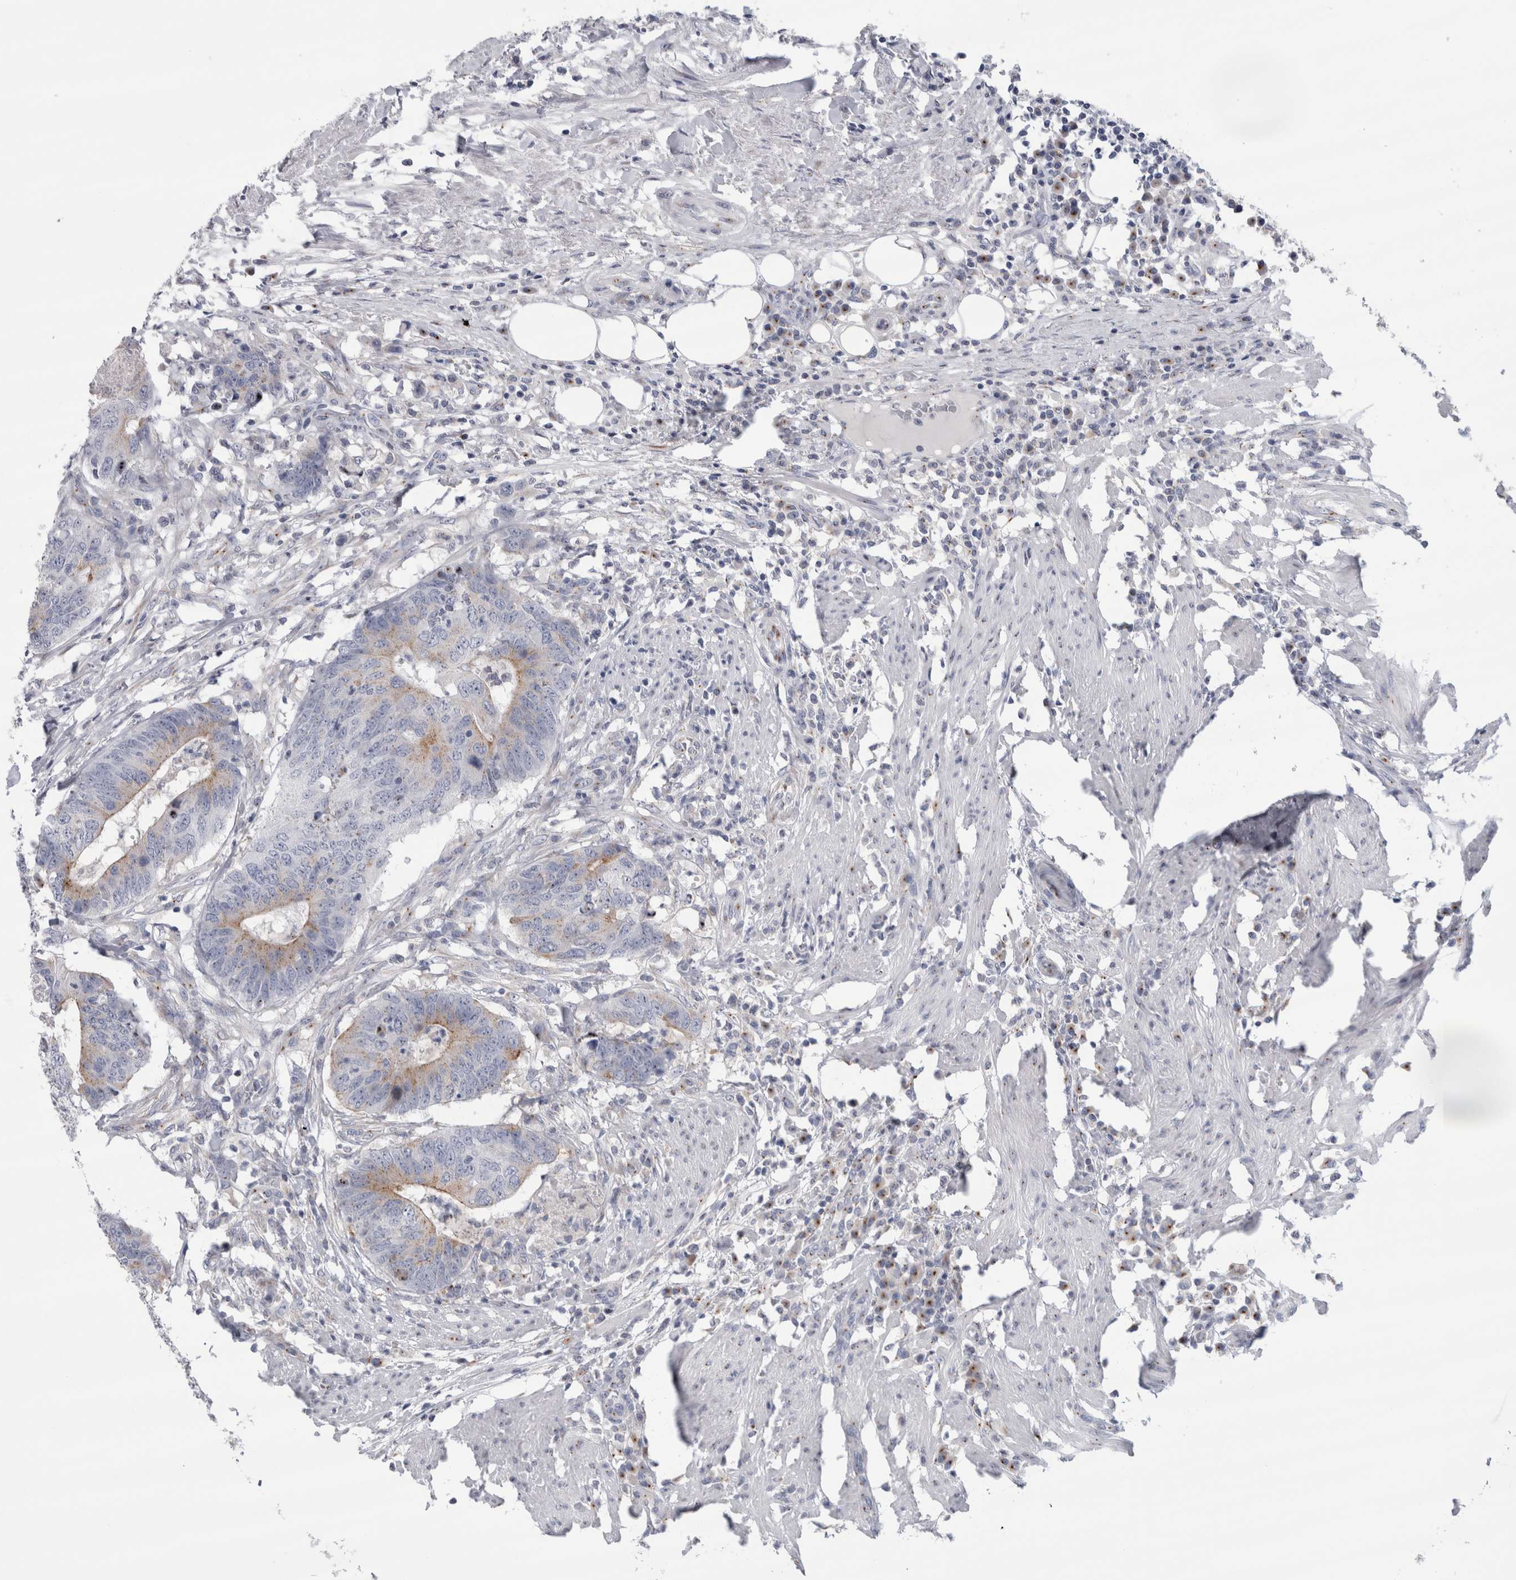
{"staining": {"intensity": "weak", "quantity": "25%-75%", "location": "cytoplasmic/membranous"}, "tissue": "colorectal cancer", "cell_type": "Tumor cells", "image_type": "cancer", "snomed": [{"axis": "morphology", "description": "Adenocarcinoma, NOS"}, {"axis": "topography", "description": "Colon"}], "caption": "Human adenocarcinoma (colorectal) stained with a brown dye displays weak cytoplasmic/membranous positive staining in approximately 25%-75% of tumor cells.", "gene": "AKAP9", "patient": {"sex": "male", "age": 56}}